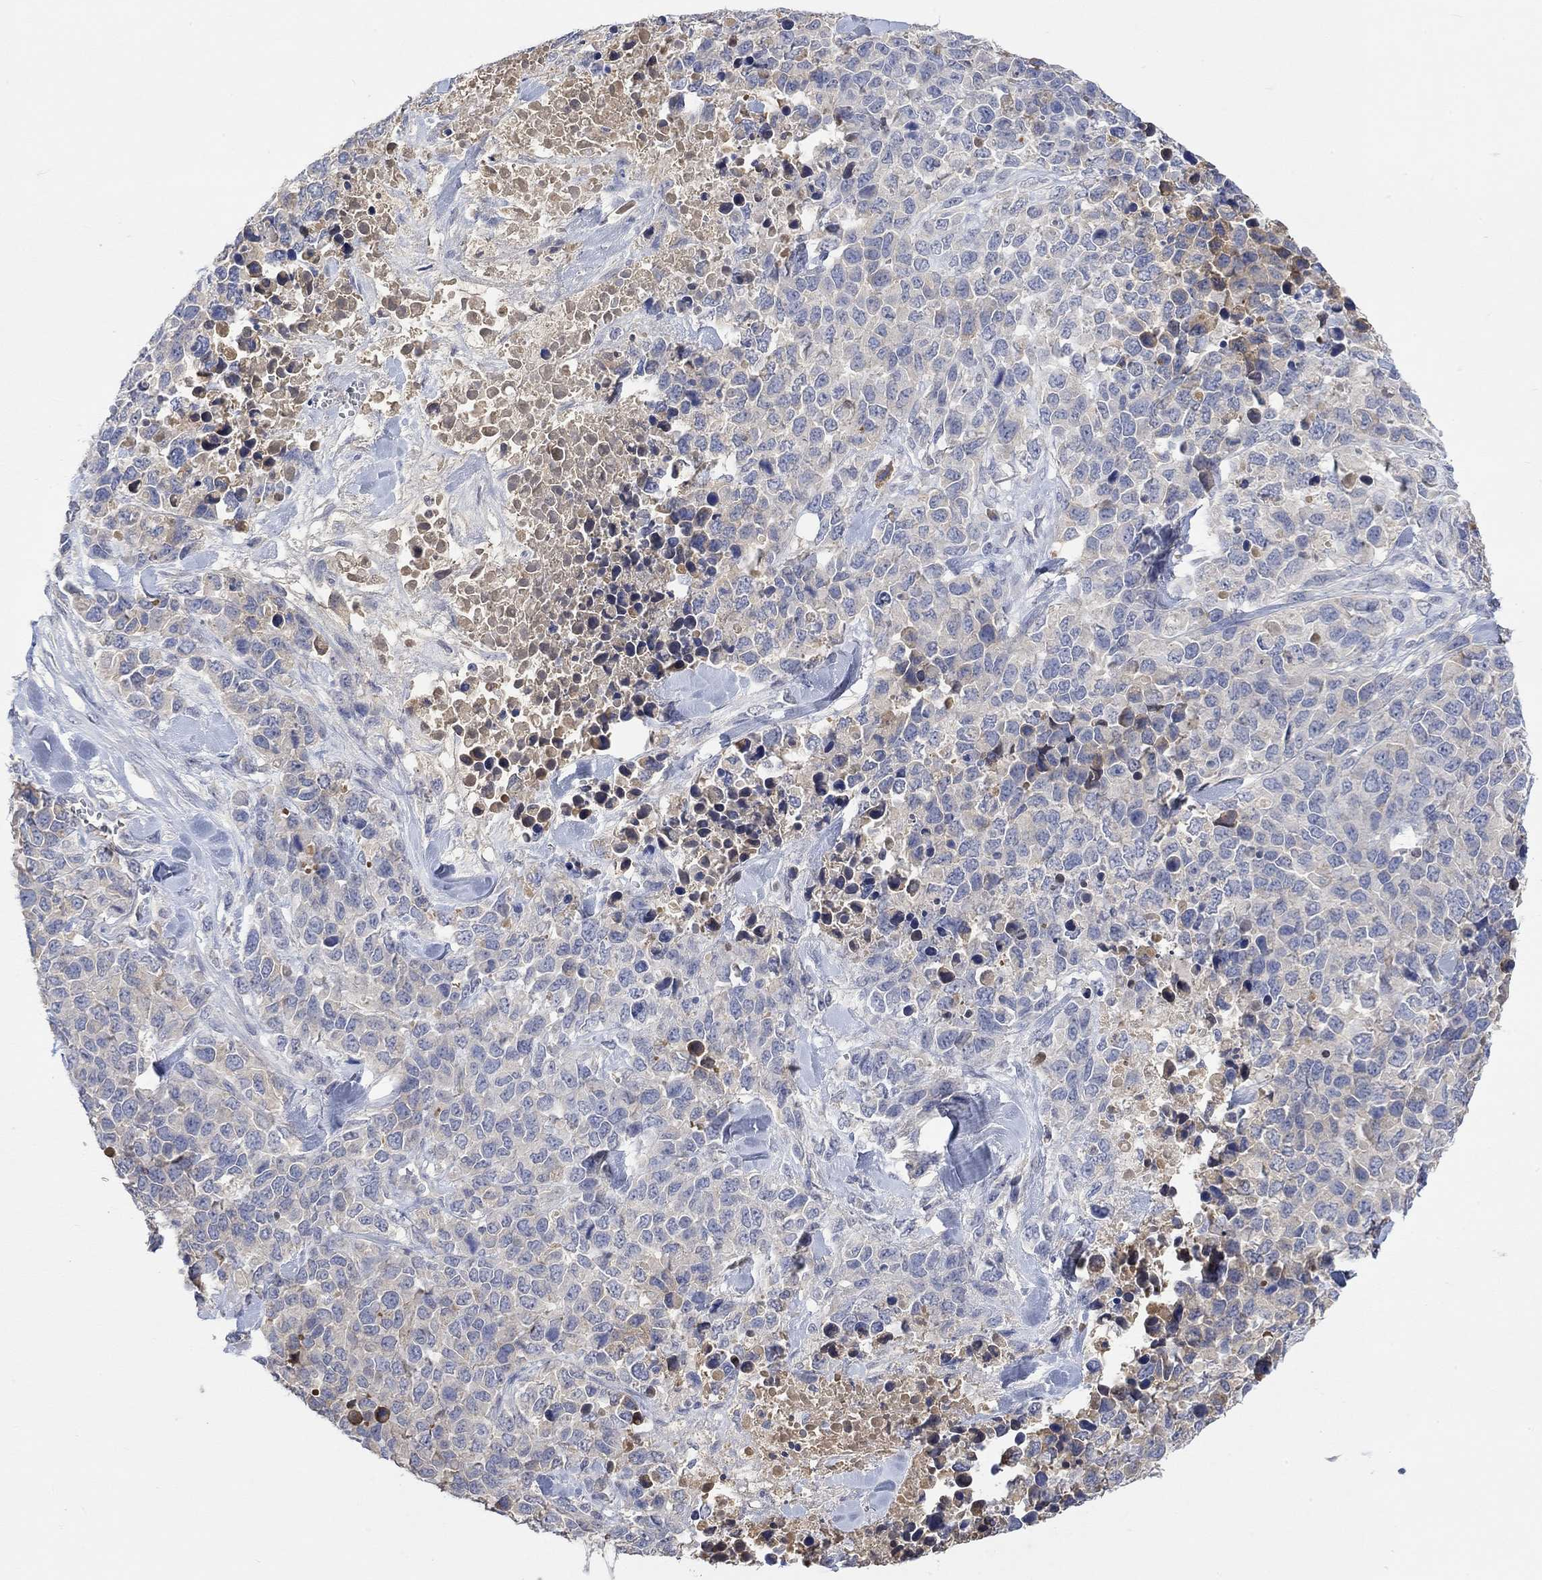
{"staining": {"intensity": "weak", "quantity": "<25%", "location": "cytoplasmic/membranous"}, "tissue": "melanoma", "cell_type": "Tumor cells", "image_type": "cancer", "snomed": [{"axis": "morphology", "description": "Malignant melanoma, Metastatic site"}, {"axis": "topography", "description": "Skin"}], "caption": "Immunohistochemistry of melanoma reveals no positivity in tumor cells. The staining was performed using DAB (3,3'-diaminobenzidine) to visualize the protein expression in brown, while the nuclei were stained in blue with hematoxylin (Magnification: 20x).", "gene": "MSTN", "patient": {"sex": "male", "age": 84}}